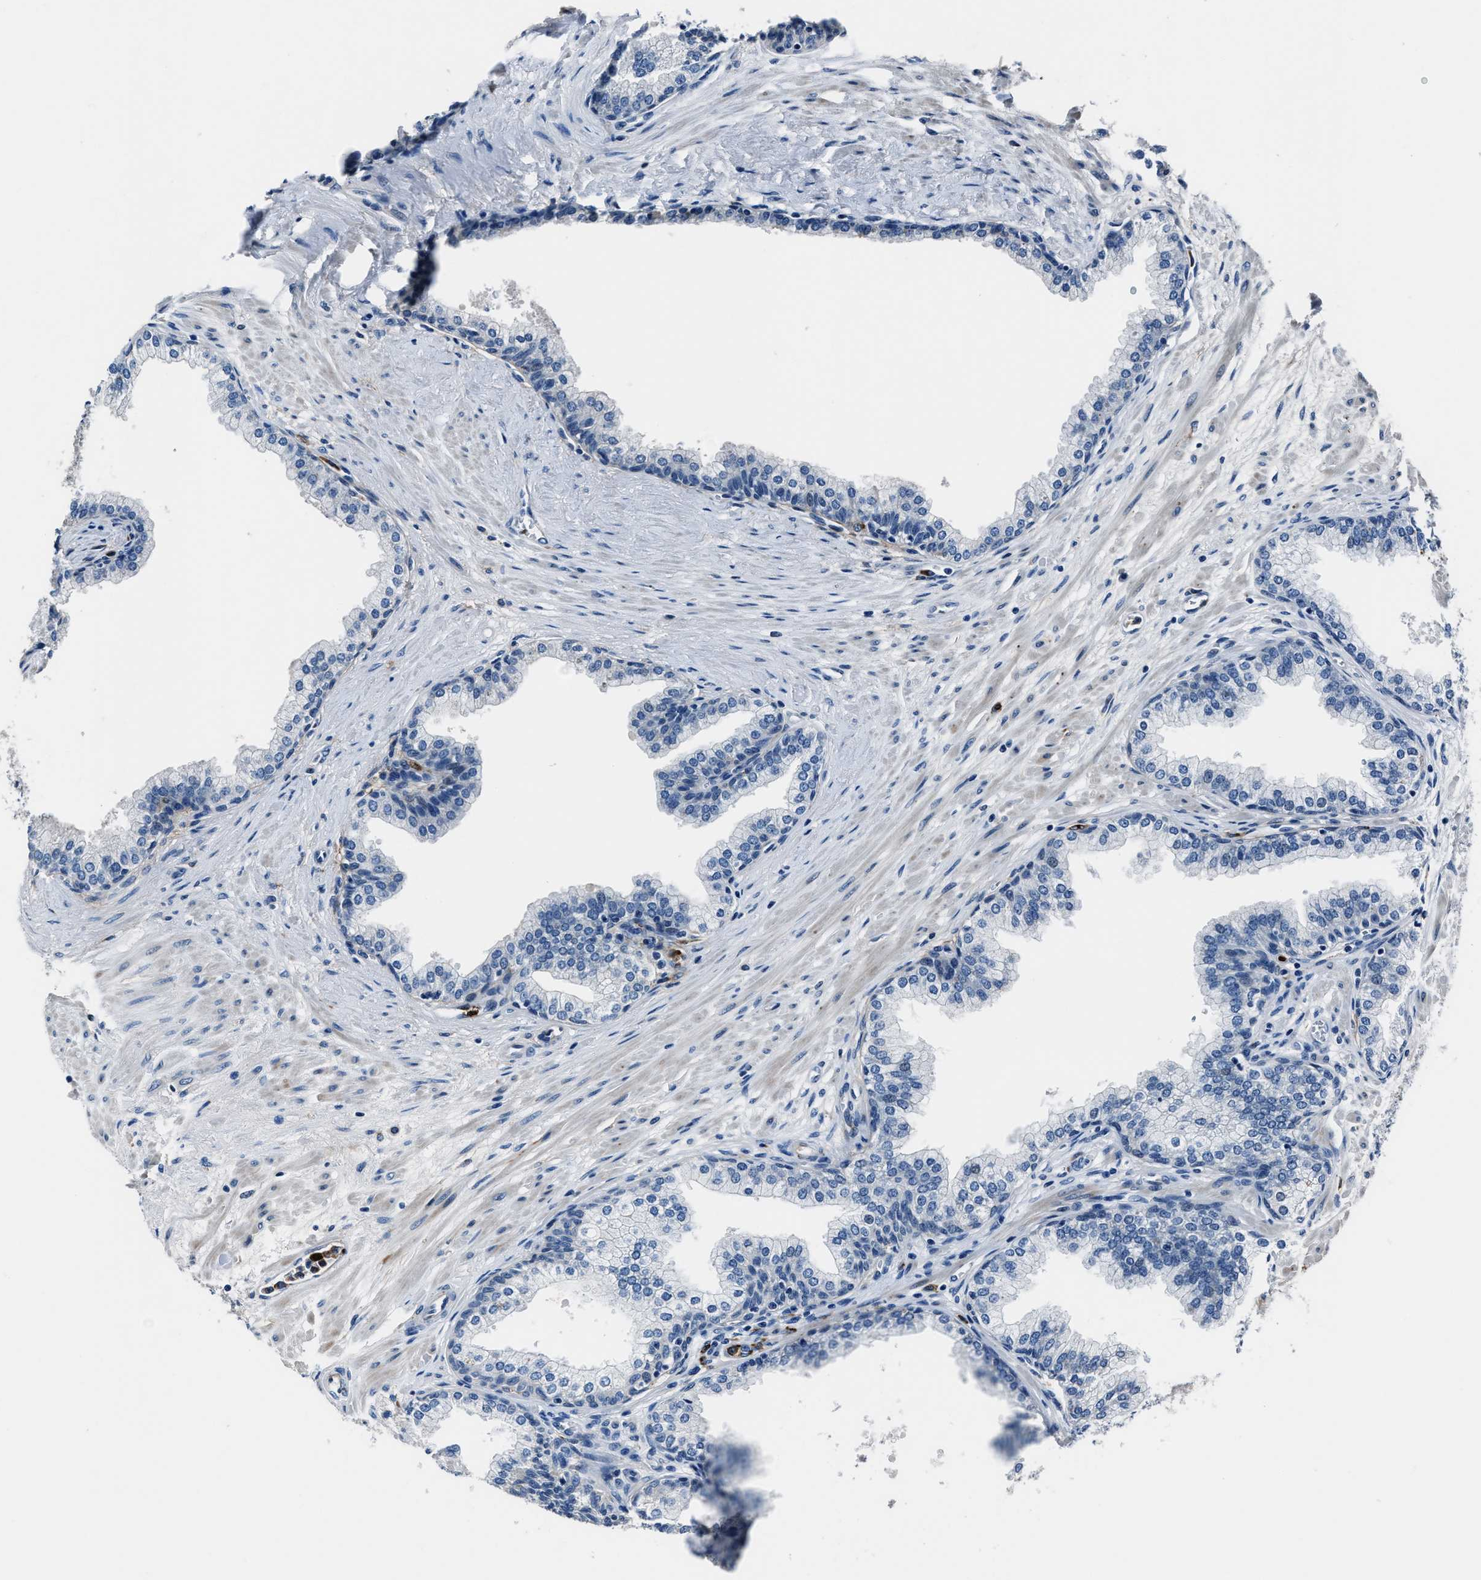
{"staining": {"intensity": "negative", "quantity": "none", "location": "none"}, "tissue": "prostate", "cell_type": "Glandular cells", "image_type": "normal", "snomed": [{"axis": "morphology", "description": "Normal tissue, NOS"}, {"axis": "morphology", "description": "Urothelial carcinoma, Low grade"}, {"axis": "topography", "description": "Urinary bladder"}, {"axis": "topography", "description": "Prostate"}], "caption": "Normal prostate was stained to show a protein in brown. There is no significant positivity in glandular cells. Brightfield microscopy of immunohistochemistry (IHC) stained with DAB (3,3'-diaminobenzidine) (brown) and hematoxylin (blue), captured at high magnification.", "gene": "FGL2", "patient": {"sex": "male", "age": 60}}